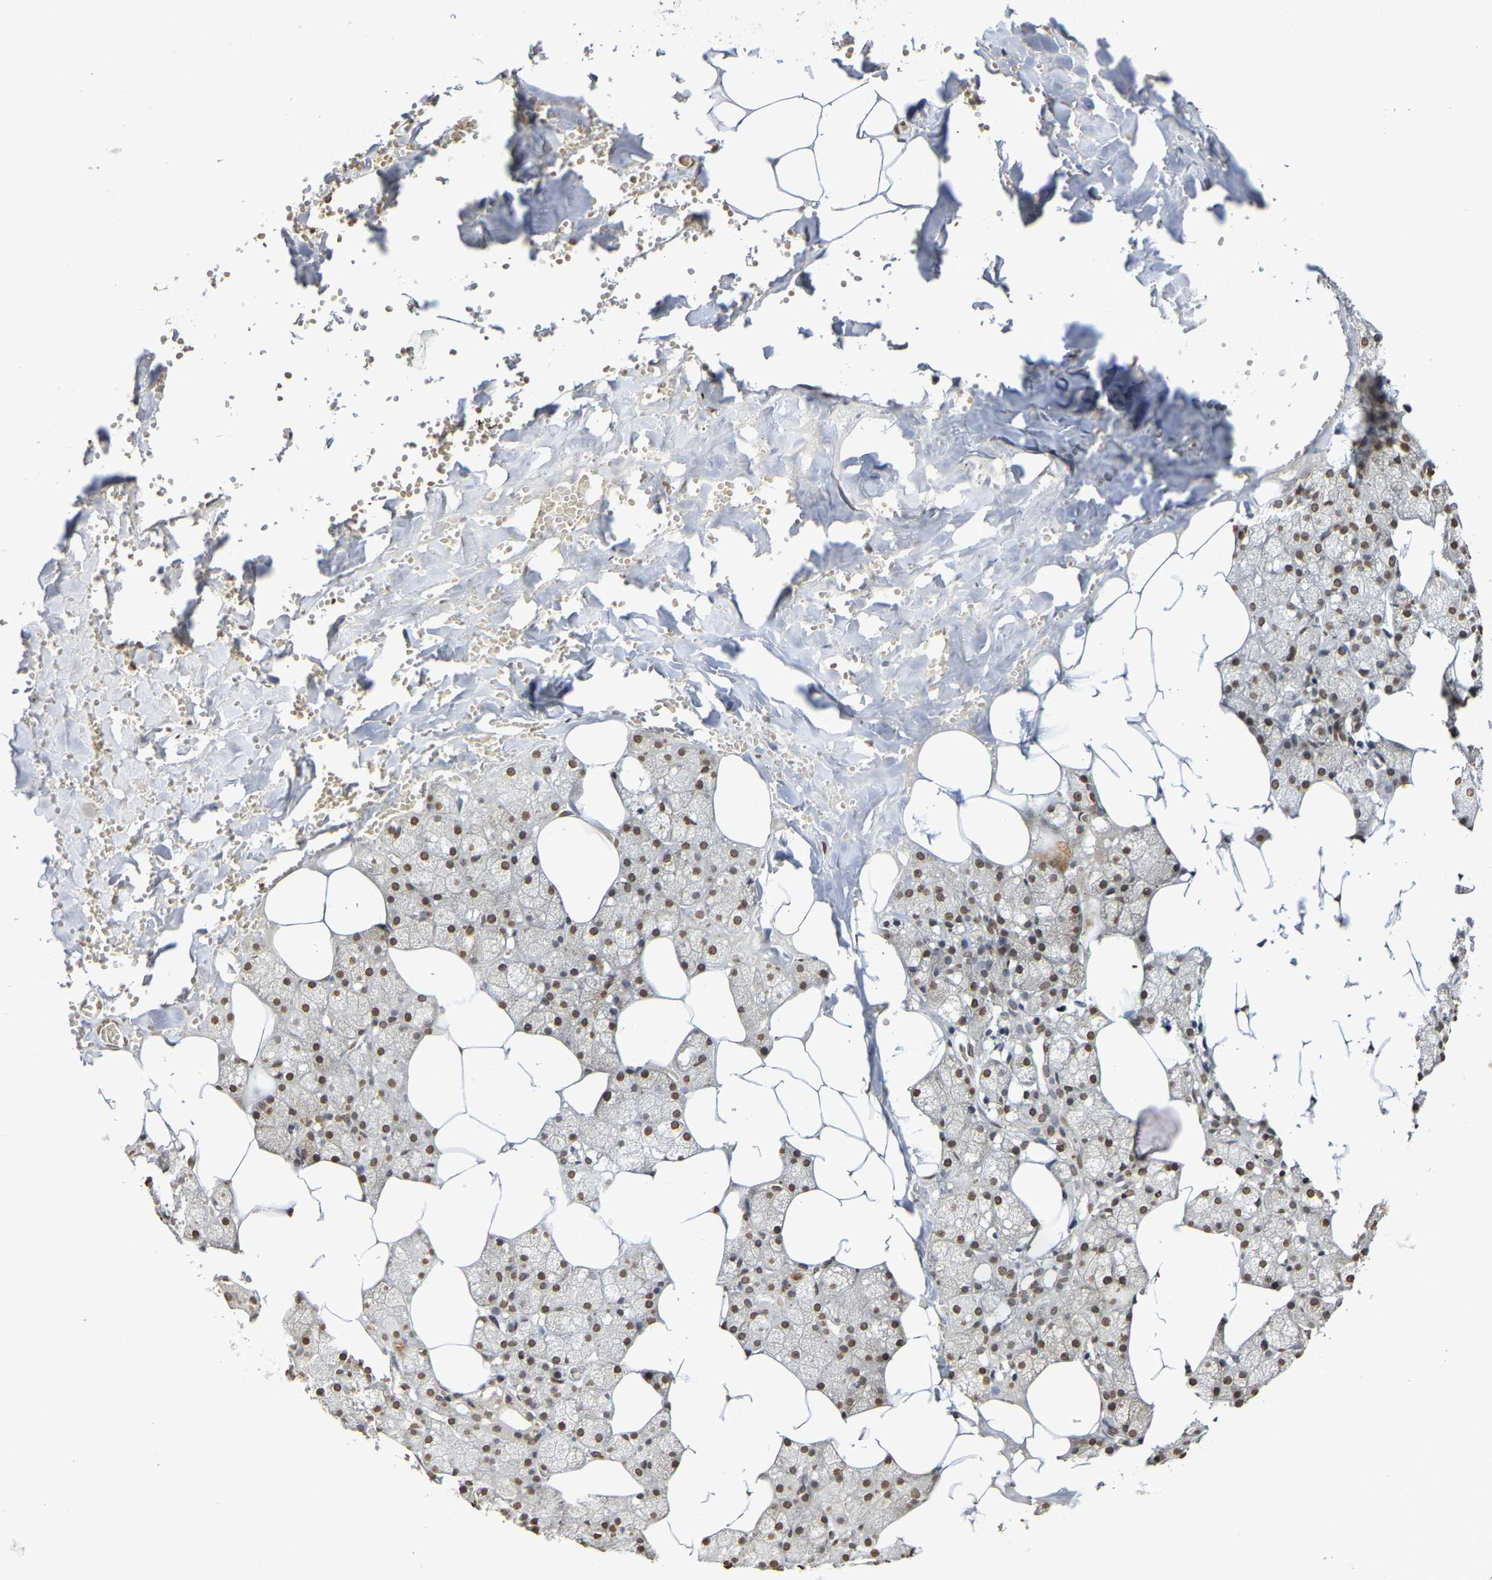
{"staining": {"intensity": "moderate", "quantity": "25%-75%", "location": "nuclear"}, "tissue": "salivary gland", "cell_type": "Glandular cells", "image_type": "normal", "snomed": [{"axis": "morphology", "description": "Normal tissue, NOS"}, {"axis": "topography", "description": "Salivary gland"}], "caption": "This micrograph exhibits immunohistochemistry (IHC) staining of benign salivary gland, with medium moderate nuclear staining in approximately 25%-75% of glandular cells.", "gene": "ATF4", "patient": {"sex": "male", "age": 62}}